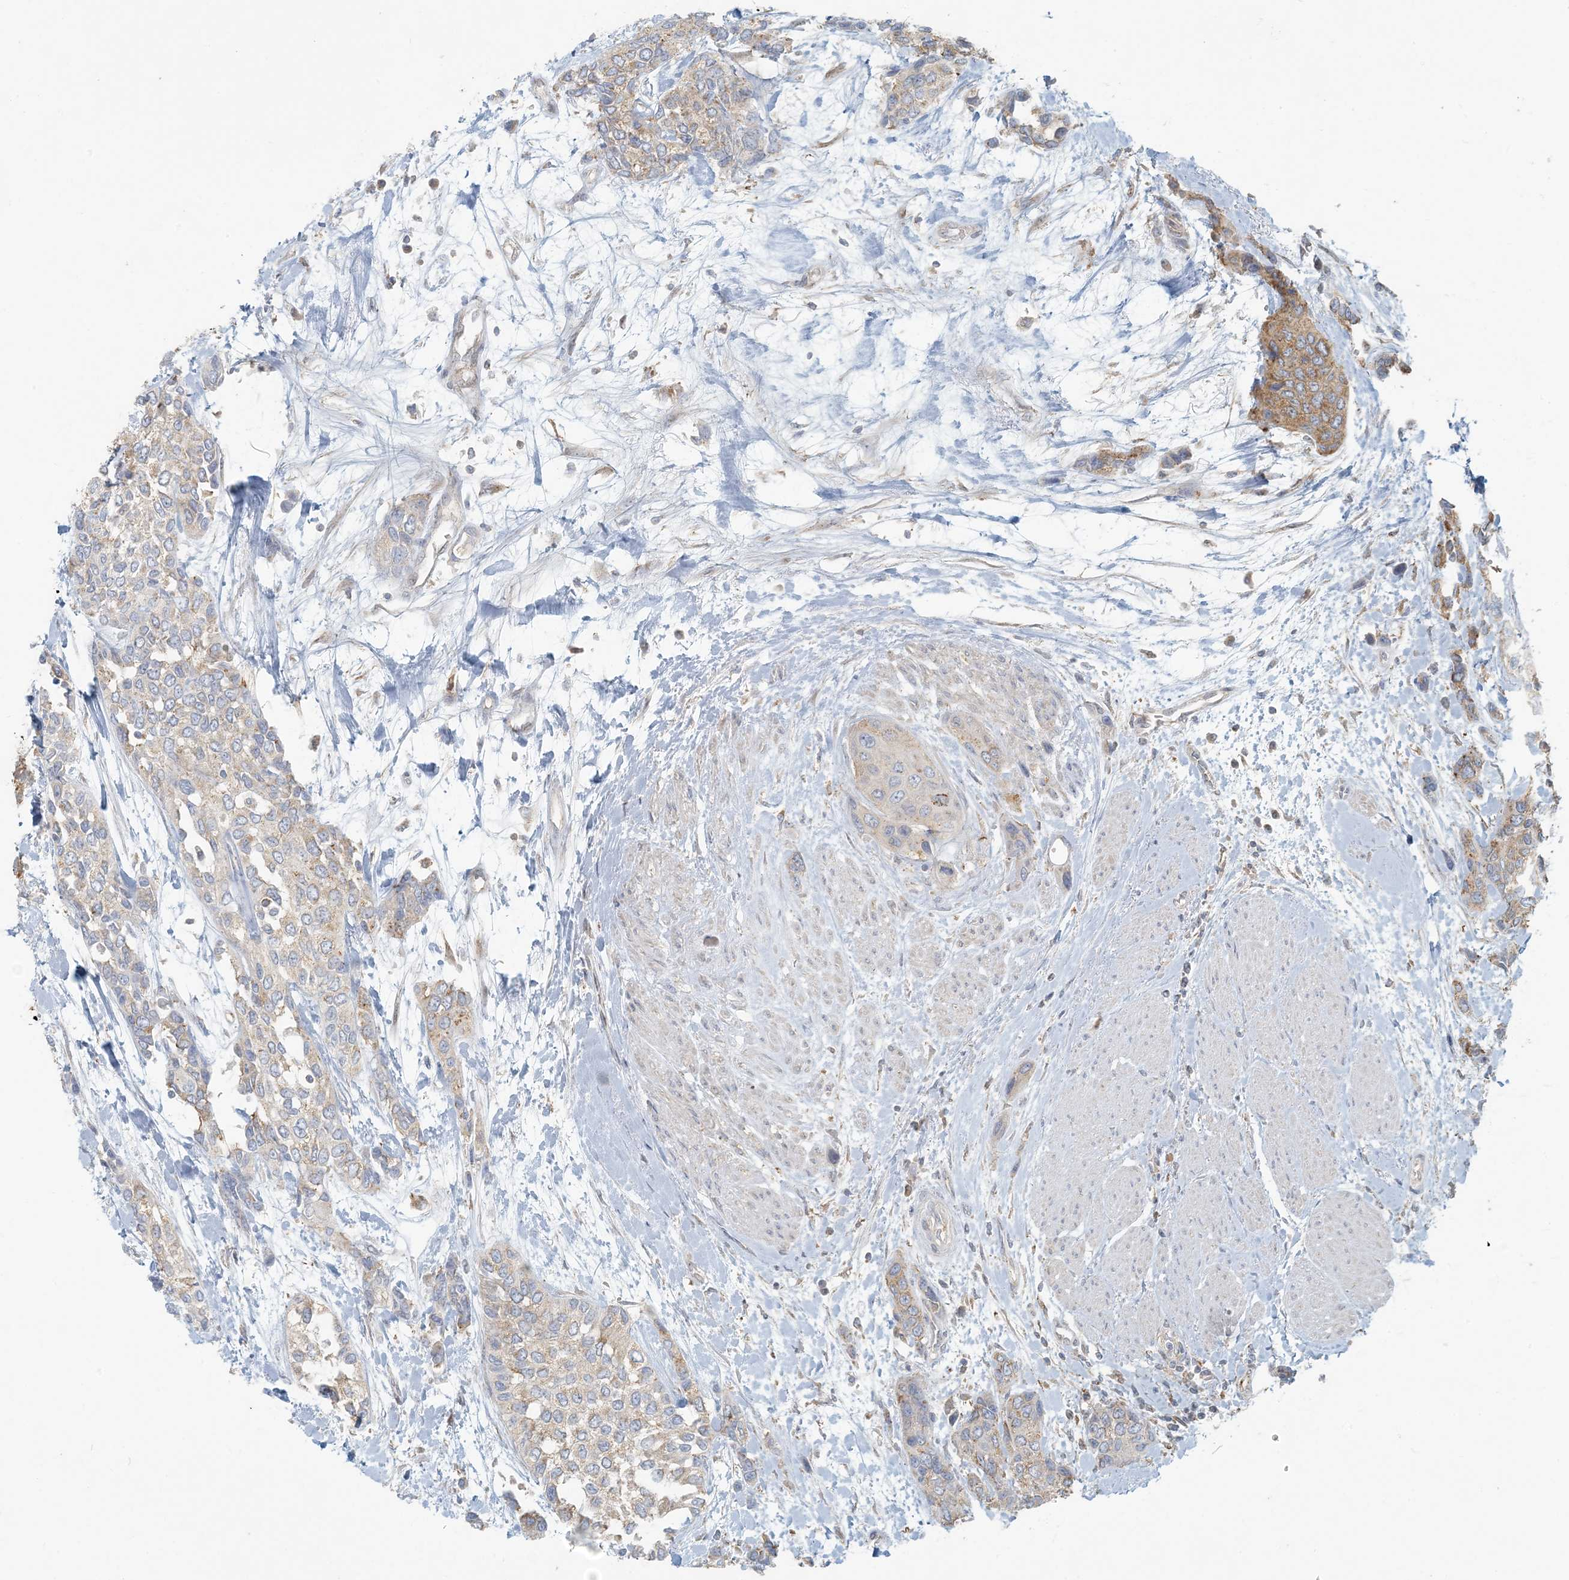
{"staining": {"intensity": "moderate", "quantity": "<25%", "location": "cytoplasmic/membranous"}, "tissue": "urothelial cancer", "cell_type": "Tumor cells", "image_type": "cancer", "snomed": [{"axis": "morphology", "description": "Normal tissue, NOS"}, {"axis": "morphology", "description": "Urothelial carcinoma, High grade"}, {"axis": "topography", "description": "Vascular tissue"}, {"axis": "topography", "description": "Urinary bladder"}], "caption": "Approximately <25% of tumor cells in high-grade urothelial carcinoma exhibit moderate cytoplasmic/membranous protein expression as visualized by brown immunohistochemical staining.", "gene": "HACL1", "patient": {"sex": "female", "age": 56}}